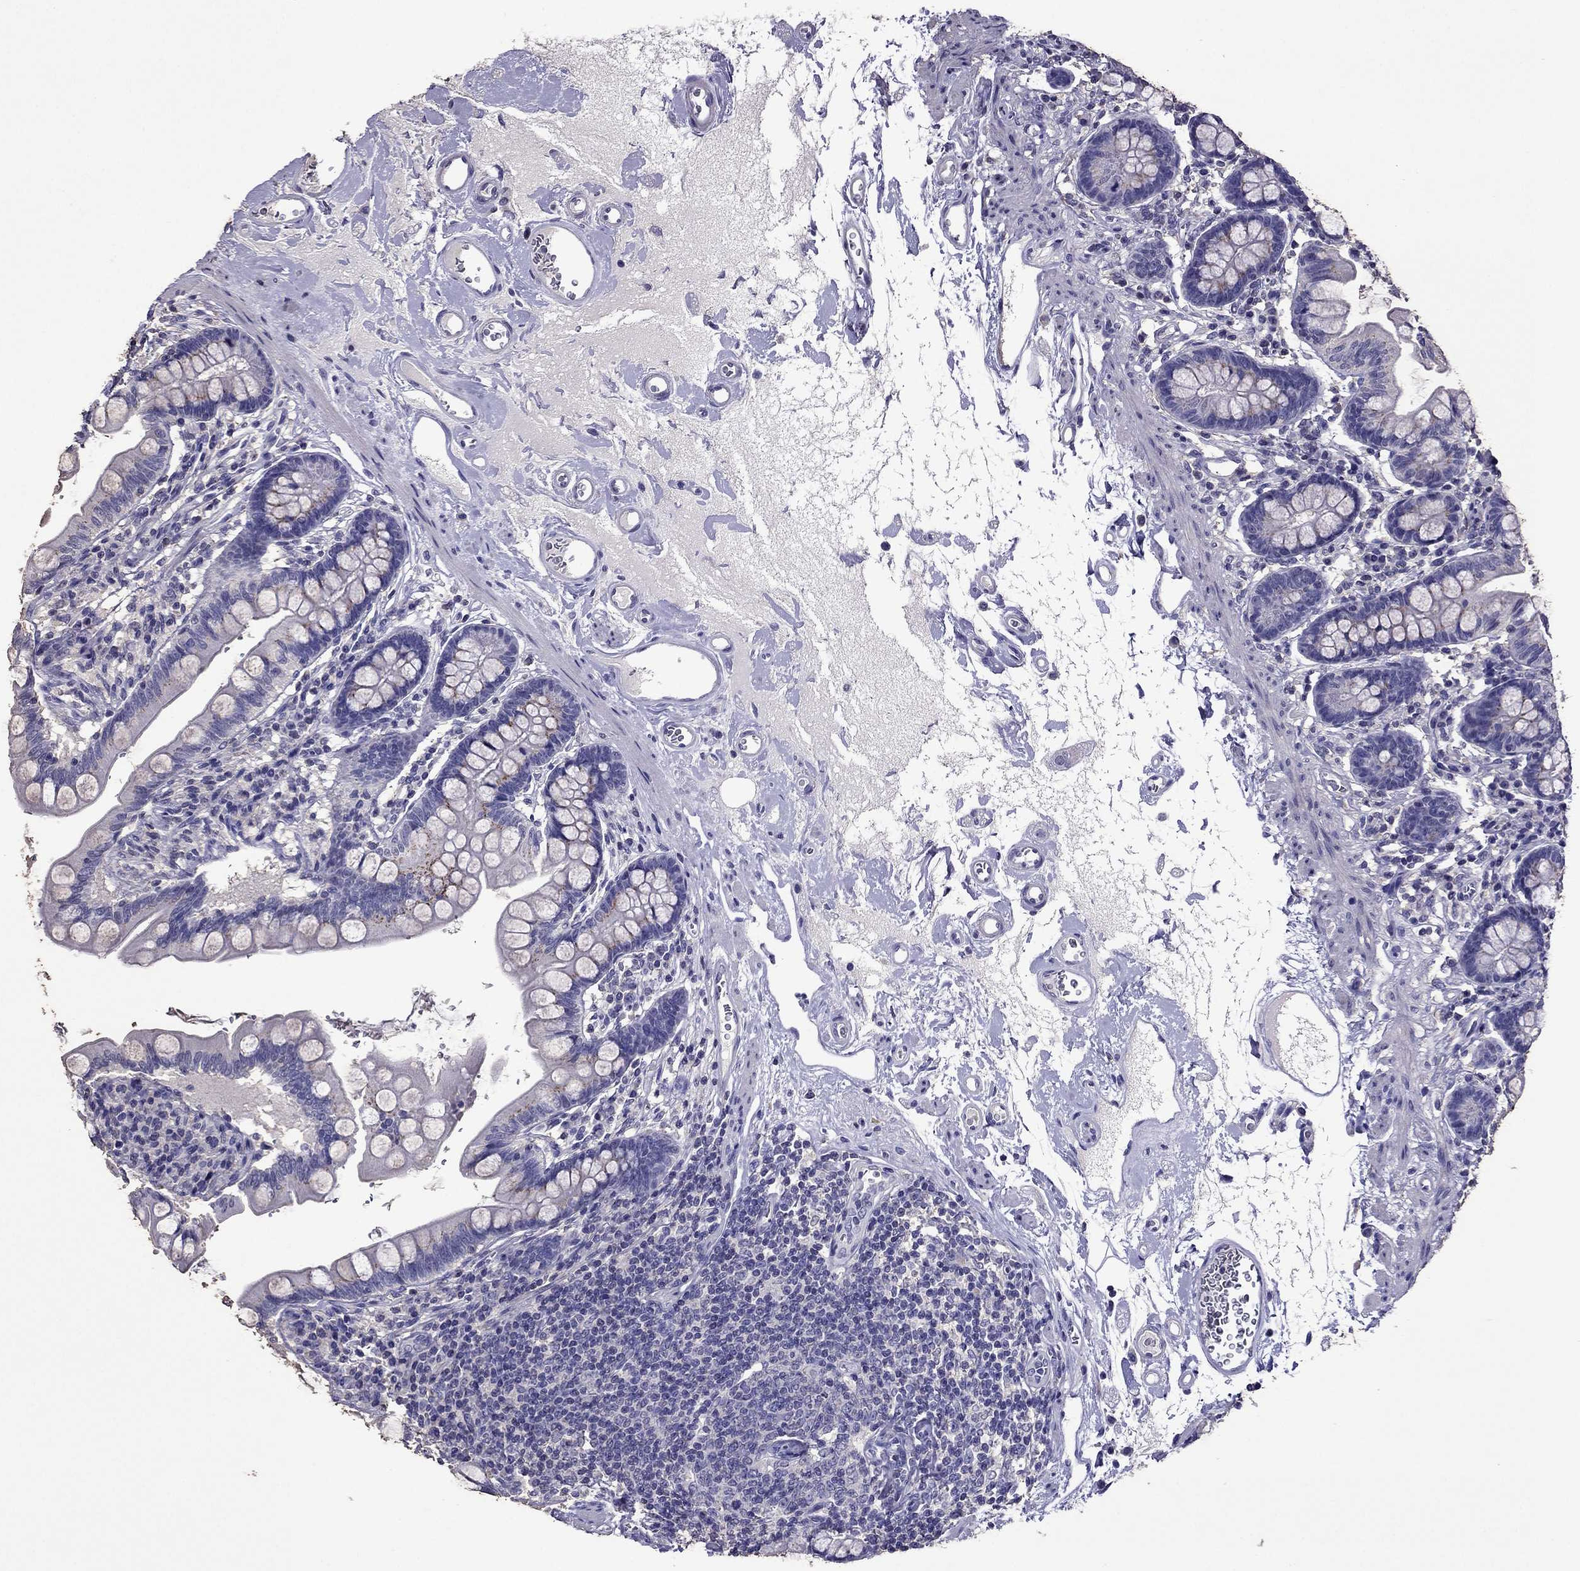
{"staining": {"intensity": "negative", "quantity": "none", "location": "none"}, "tissue": "small intestine", "cell_type": "Glandular cells", "image_type": "normal", "snomed": [{"axis": "morphology", "description": "Normal tissue, NOS"}, {"axis": "topography", "description": "Small intestine"}], "caption": "Benign small intestine was stained to show a protein in brown. There is no significant staining in glandular cells. (DAB IHC, high magnification).", "gene": "NKX3", "patient": {"sex": "female", "age": 56}}